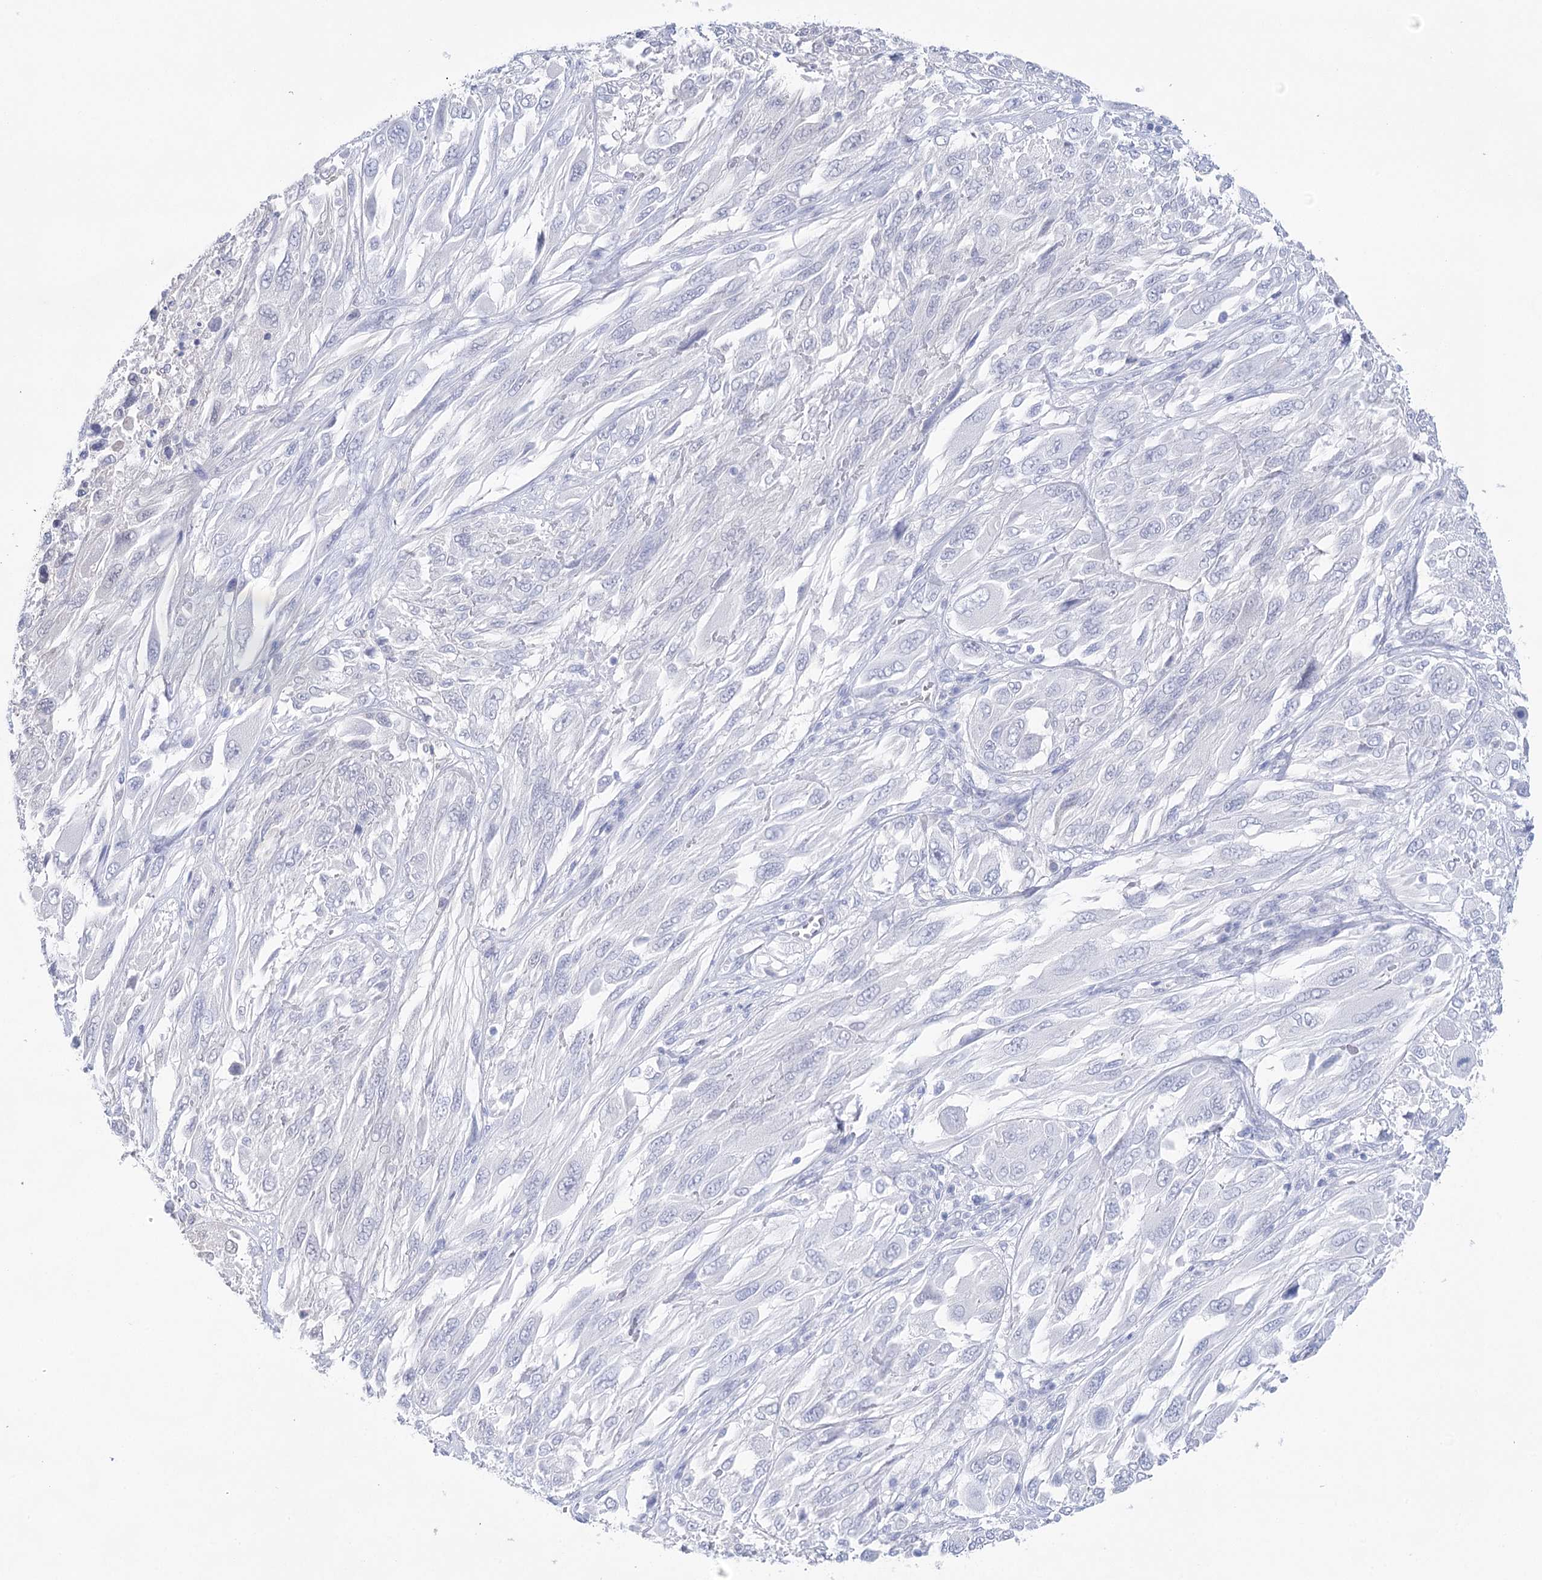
{"staining": {"intensity": "negative", "quantity": "none", "location": "none"}, "tissue": "melanoma", "cell_type": "Tumor cells", "image_type": "cancer", "snomed": [{"axis": "morphology", "description": "Malignant melanoma, NOS"}, {"axis": "topography", "description": "Skin"}], "caption": "Malignant melanoma stained for a protein using IHC shows no expression tumor cells.", "gene": "LALBA", "patient": {"sex": "female", "age": 91}}